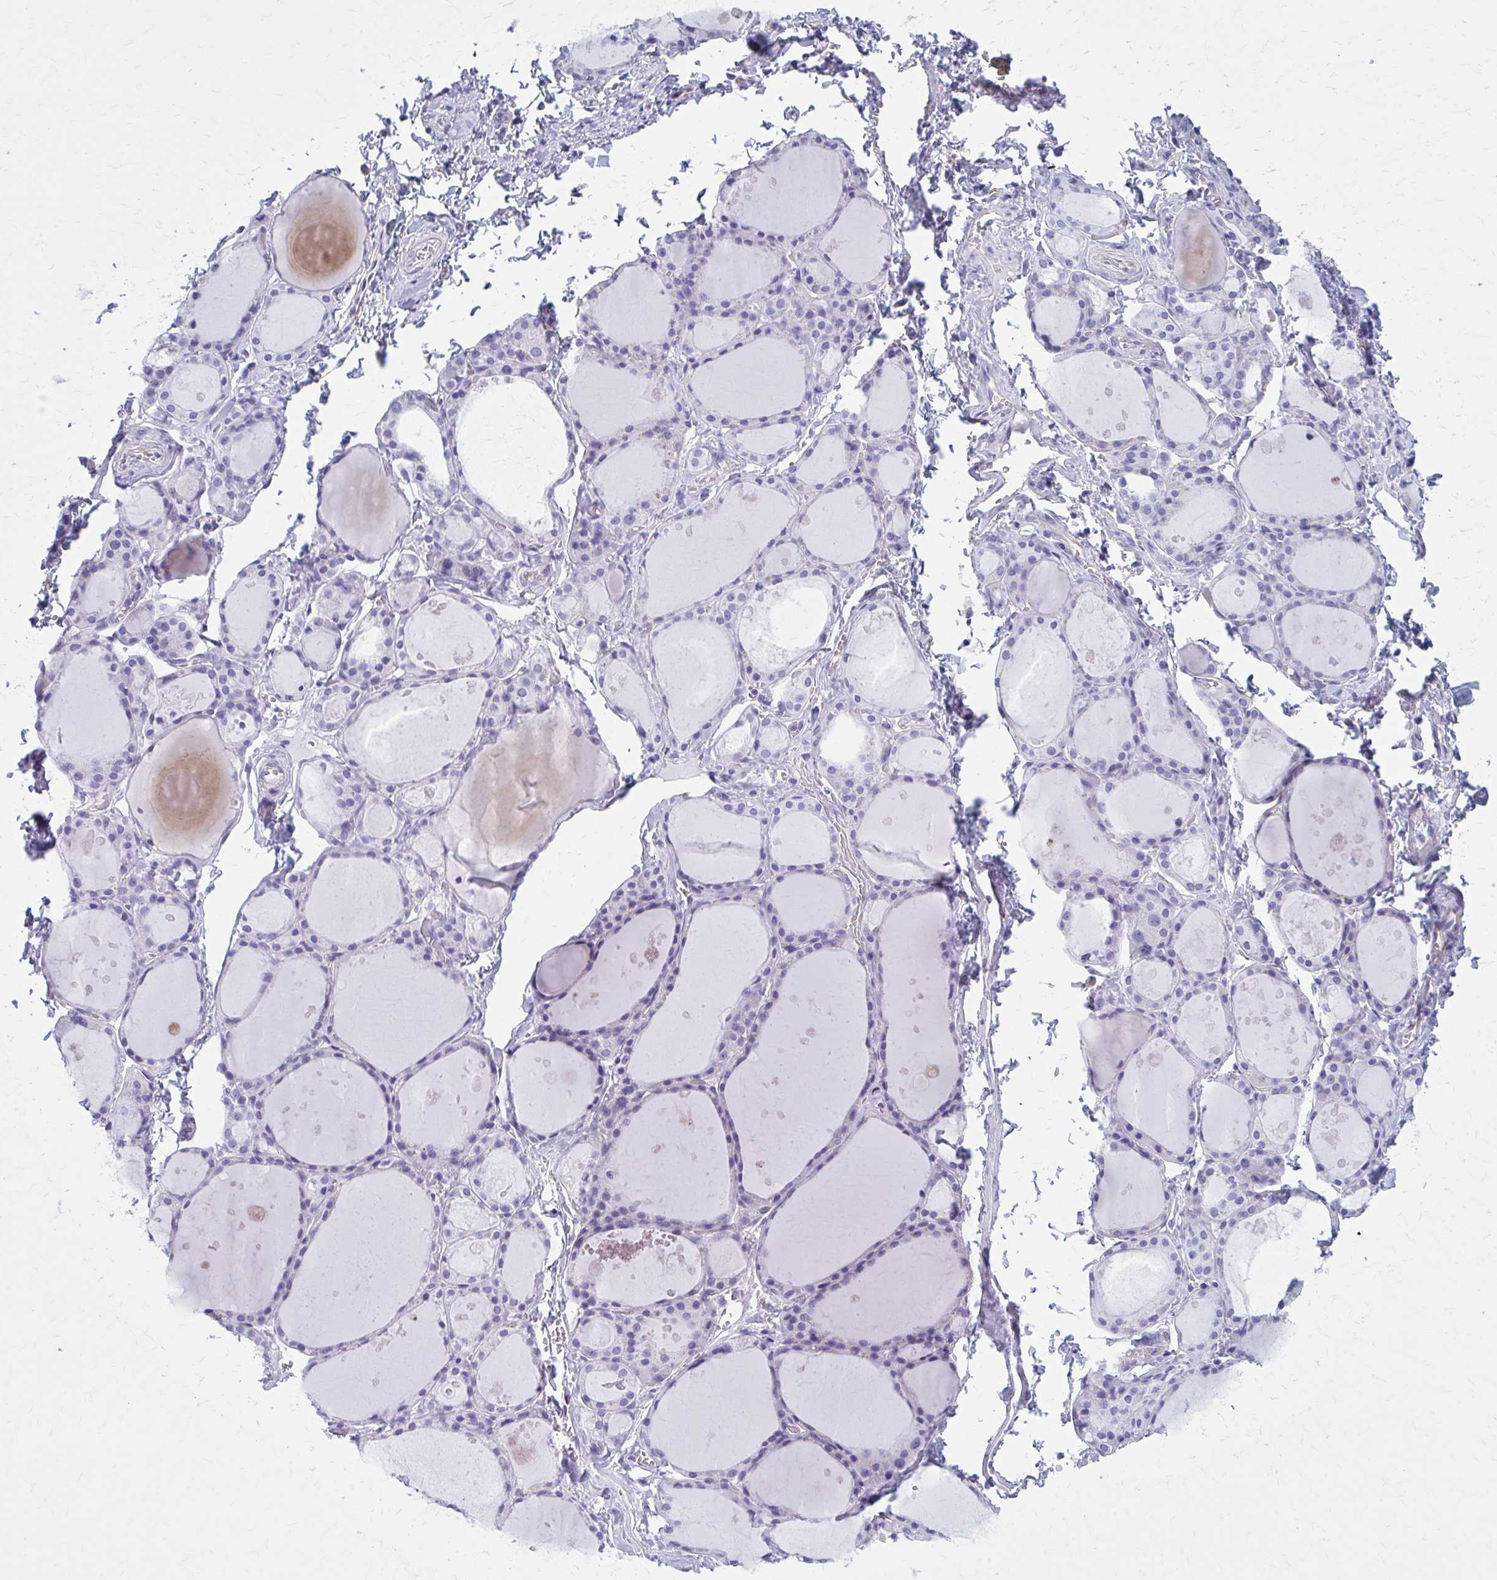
{"staining": {"intensity": "negative", "quantity": "none", "location": "none"}, "tissue": "thyroid gland", "cell_type": "Glandular cells", "image_type": "normal", "snomed": [{"axis": "morphology", "description": "Normal tissue, NOS"}, {"axis": "topography", "description": "Thyroid gland"}], "caption": "Immunohistochemistry (IHC) image of unremarkable thyroid gland stained for a protein (brown), which shows no staining in glandular cells.", "gene": "GFAP", "patient": {"sex": "male", "age": 68}}